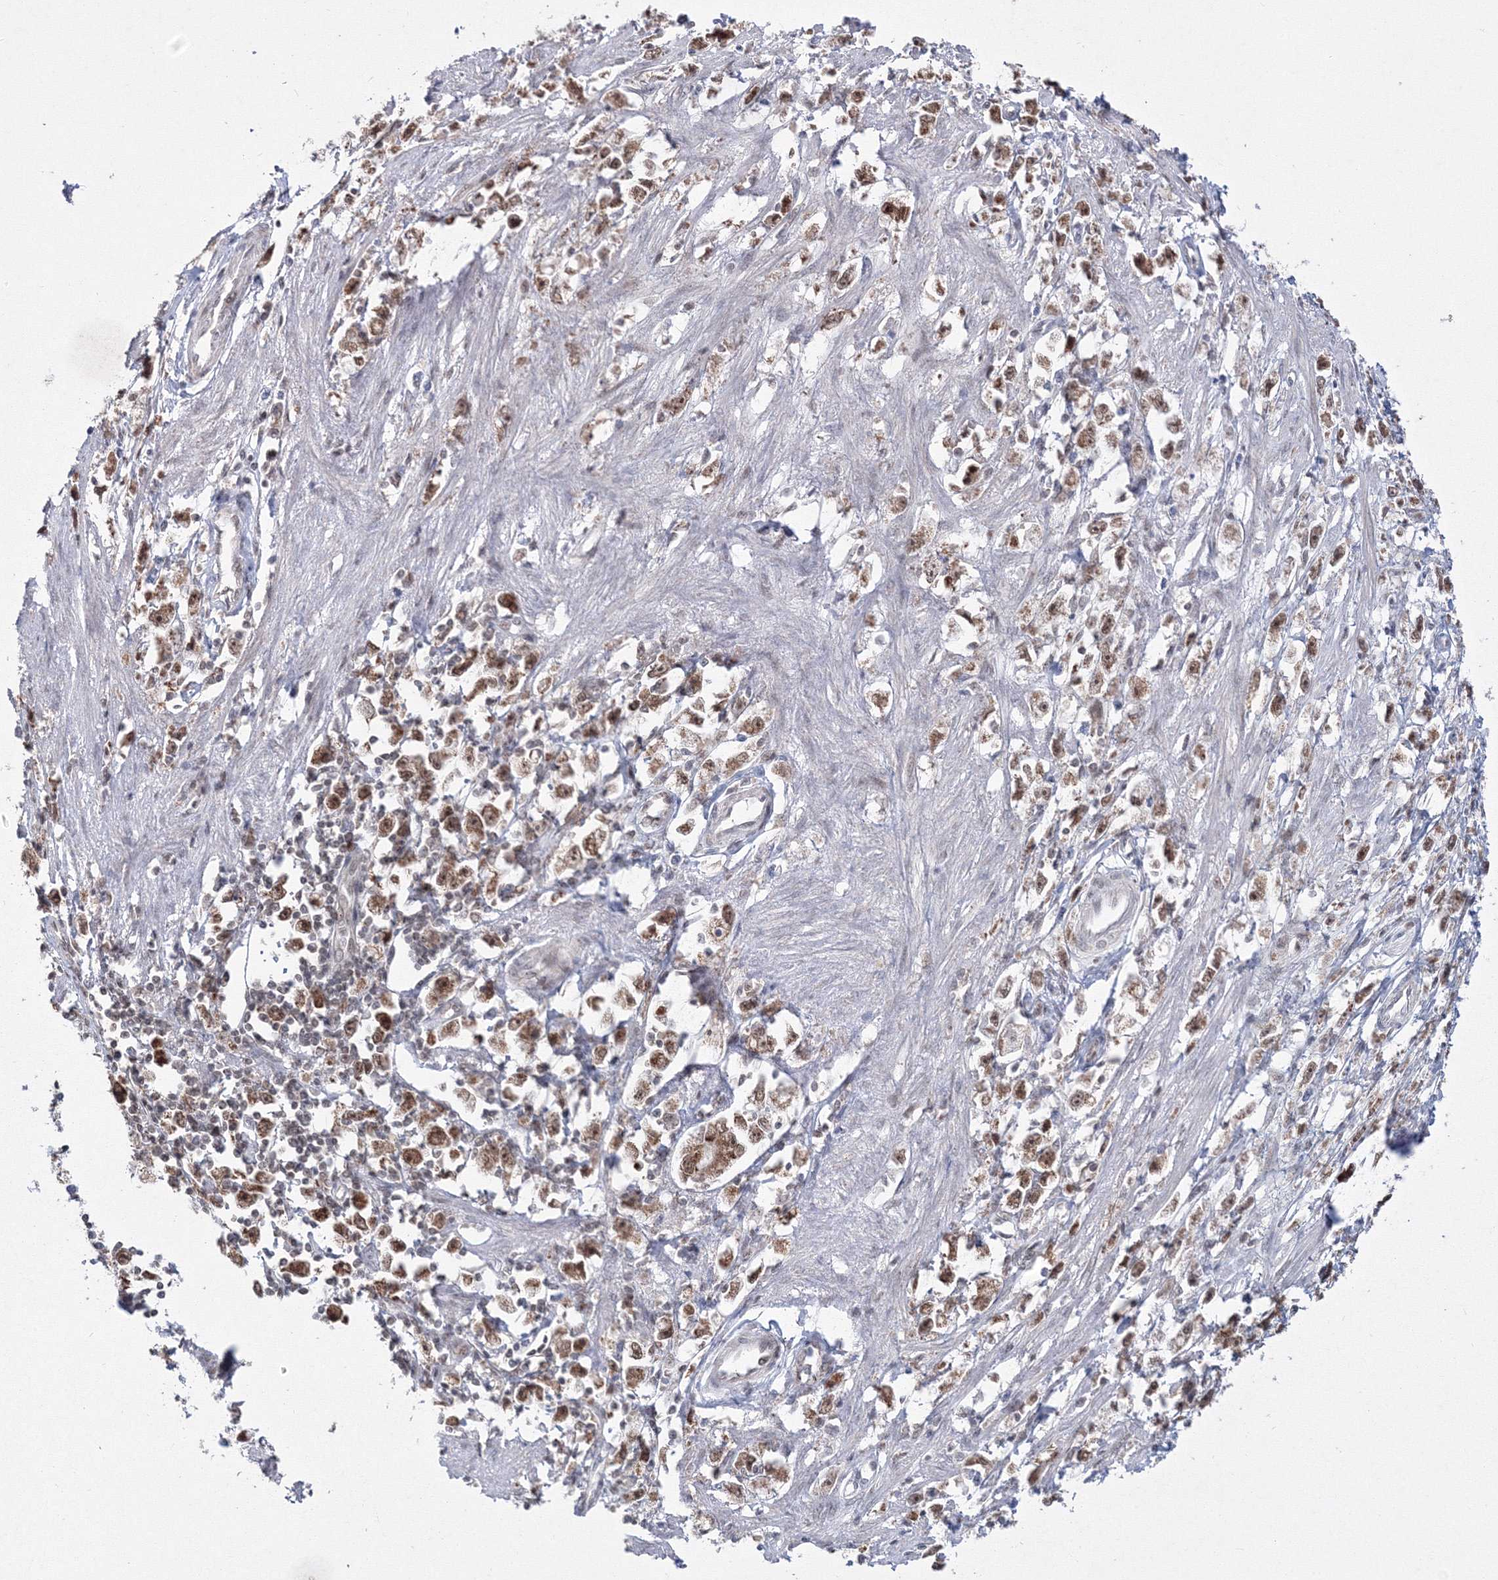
{"staining": {"intensity": "moderate", "quantity": ">75%", "location": "cytoplasmic/membranous,nuclear"}, "tissue": "stomach cancer", "cell_type": "Tumor cells", "image_type": "cancer", "snomed": [{"axis": "morphology", "description": "Adenocarcinoma, NOS"}, {"axis": "topography", "description": "Stomach"}], "caption": "IHC staining of stomach adenocarcinoma, which displays medium levels of moderate cytoplasmic/membranous and nuclear staining in approximately >75% of tumor cells indicating moderate cytoplasmic/membranous and nuclear protein positivity. The staining was performed using DAB (3,3'-diaminobenzidine) (brown) for protein detection and nuclei were counterstained in hematoxylin (blue).", "gene": "GRSF1", "patient": {"sex": "female", "age": 59}}